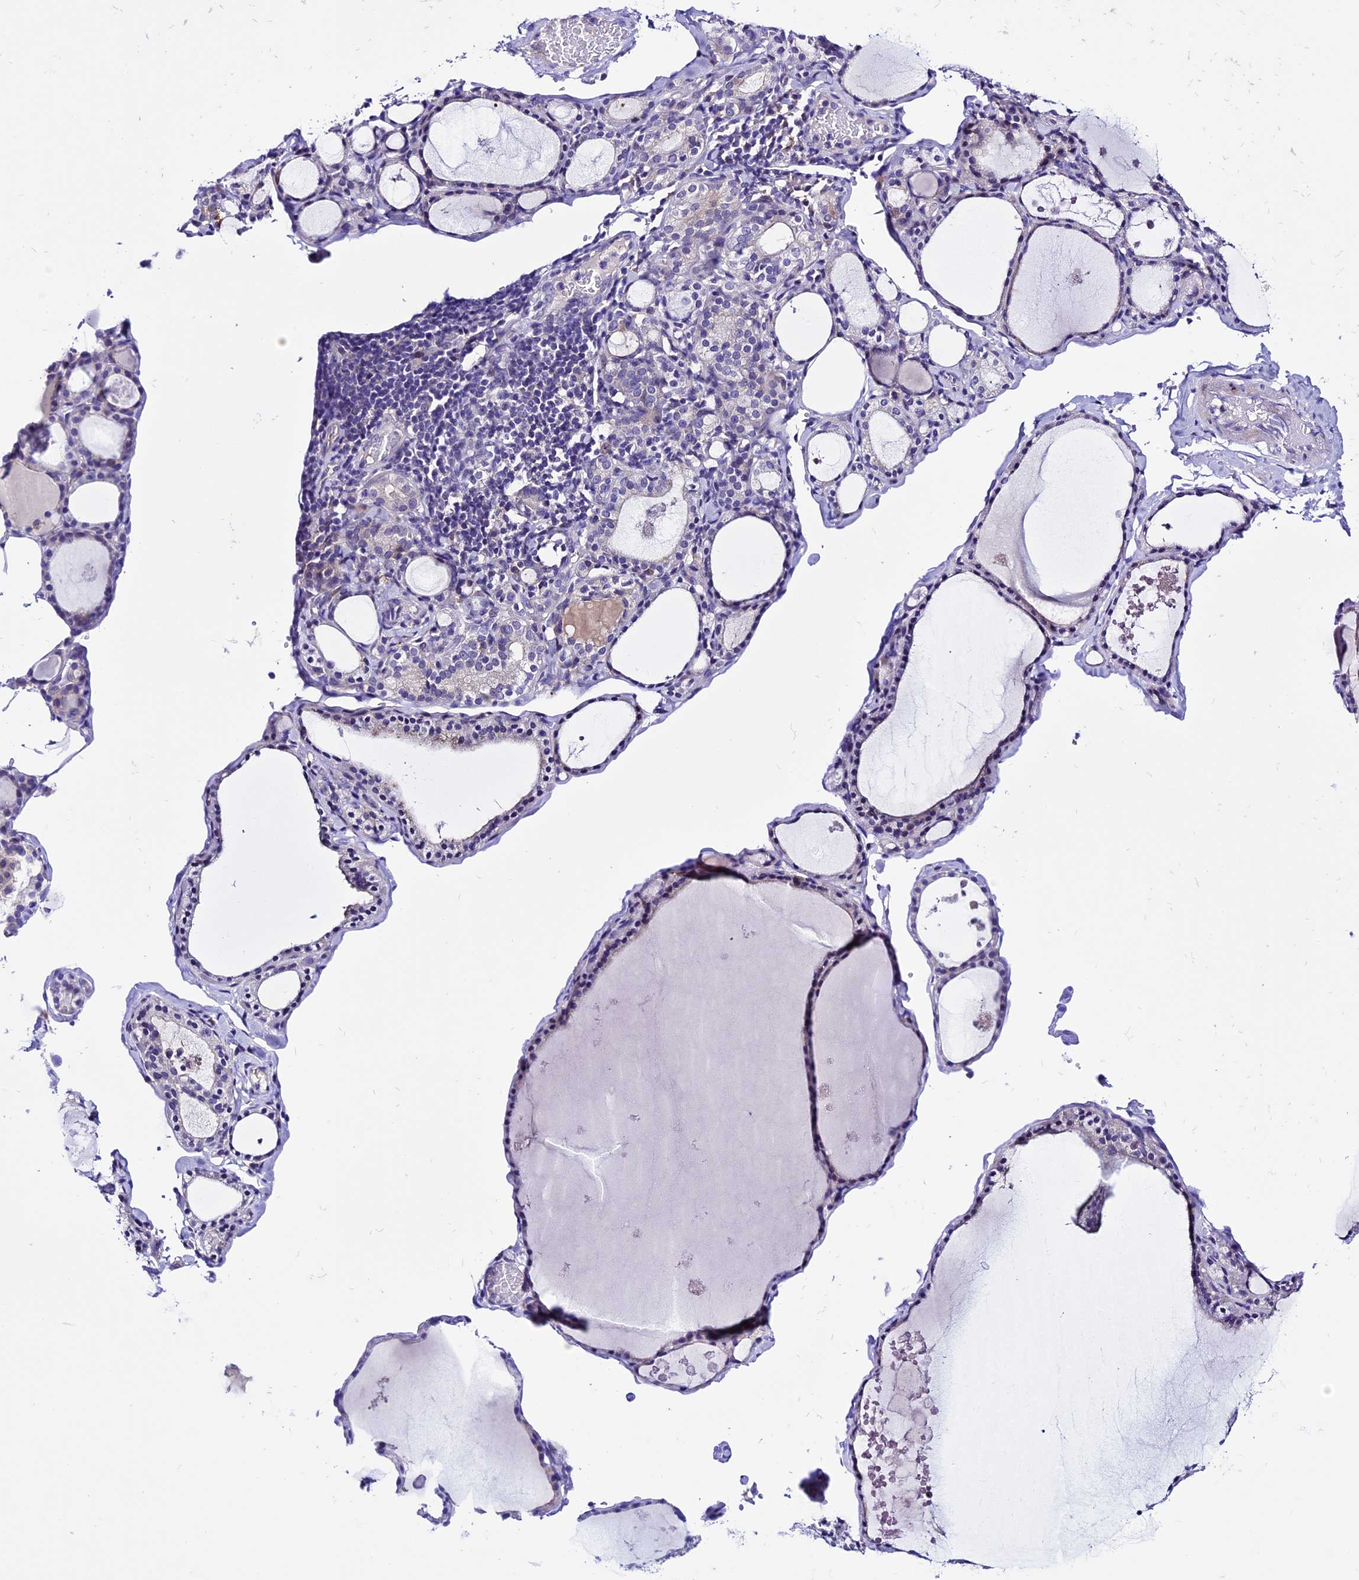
{"staining": {"intensity": "weak", "quantity": "<25%", "location": "cytoplasmic/membranous"}, "tissue": "thyroid gland", "cell_type": "Glandular cells", "image_type": "normal", "snomed": [{"axis": "morphology", "description": "Normal tissue, NOS"}, {"axis": "topography", "description": "Thyroid gland"}], "caption": "High power microscopy photomicrograph of an immunohistochemistry (IHC) photomicrograph of normal thyroid gland, revealing no significant staining in glandular cells.", "gene": "XKR7", "patient": {"sex": "male", "age": 56}}